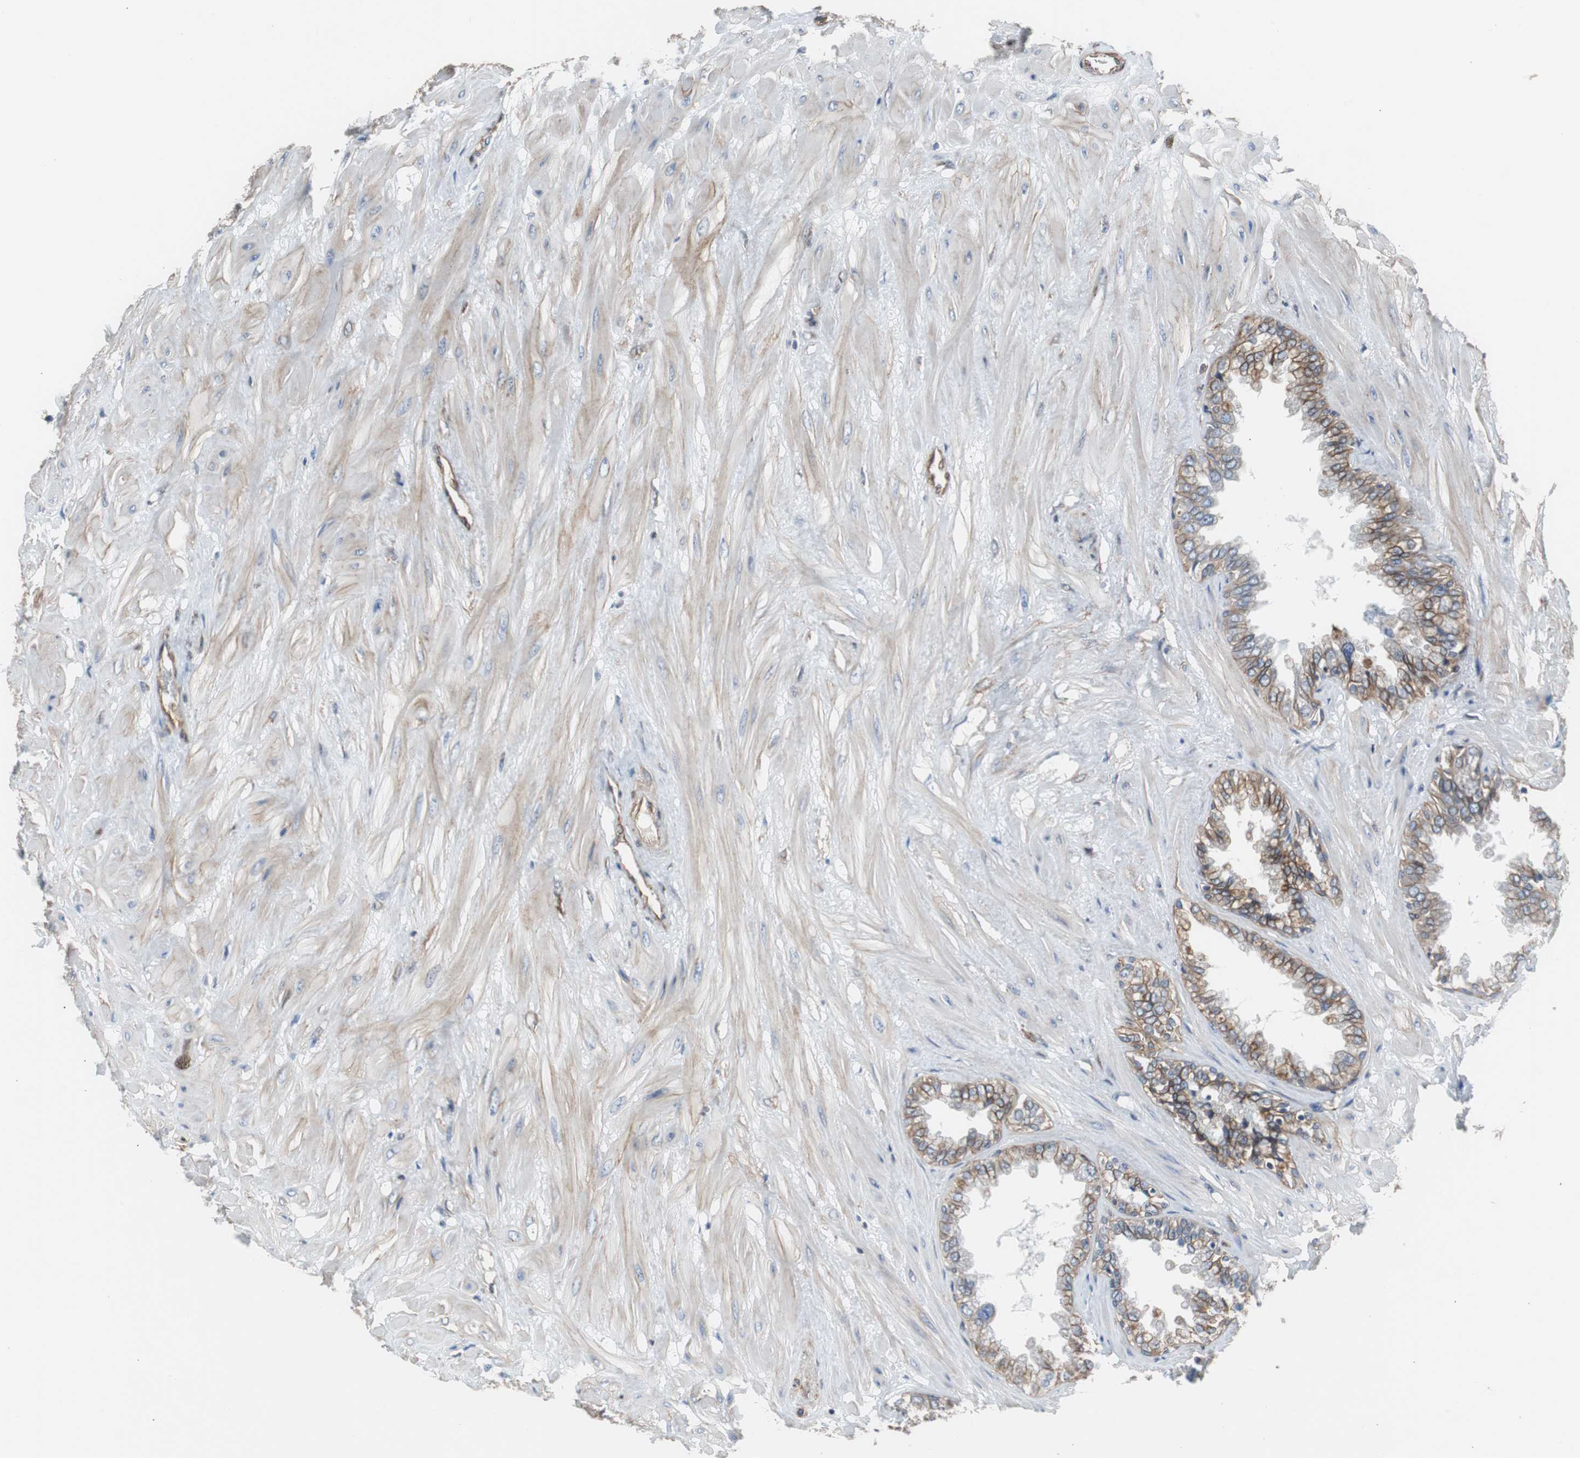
{"staining": {"intensity": "weak", "quantity": ">75%", "location": "cytoplasmic/membranous"}, "tissue": "seminal vesicle", "cell_type": "Glandular cells", "image_type": "normal", "snomed": [{"axis": "morphology", "description": "Normal tissue, NOS"}, {"axis": "topography", "description": "Seminal veicle"}], "caption": "DAB (3,3'-diaminobenzidine) immunohistochemical staining of unremarkable human seminal vesicle shows weak cytoplasmic/membranous protein expression in about >75% of glandular cells.", "gene": "KIF3B", "patient": {"sex": "male", "age": 46}}